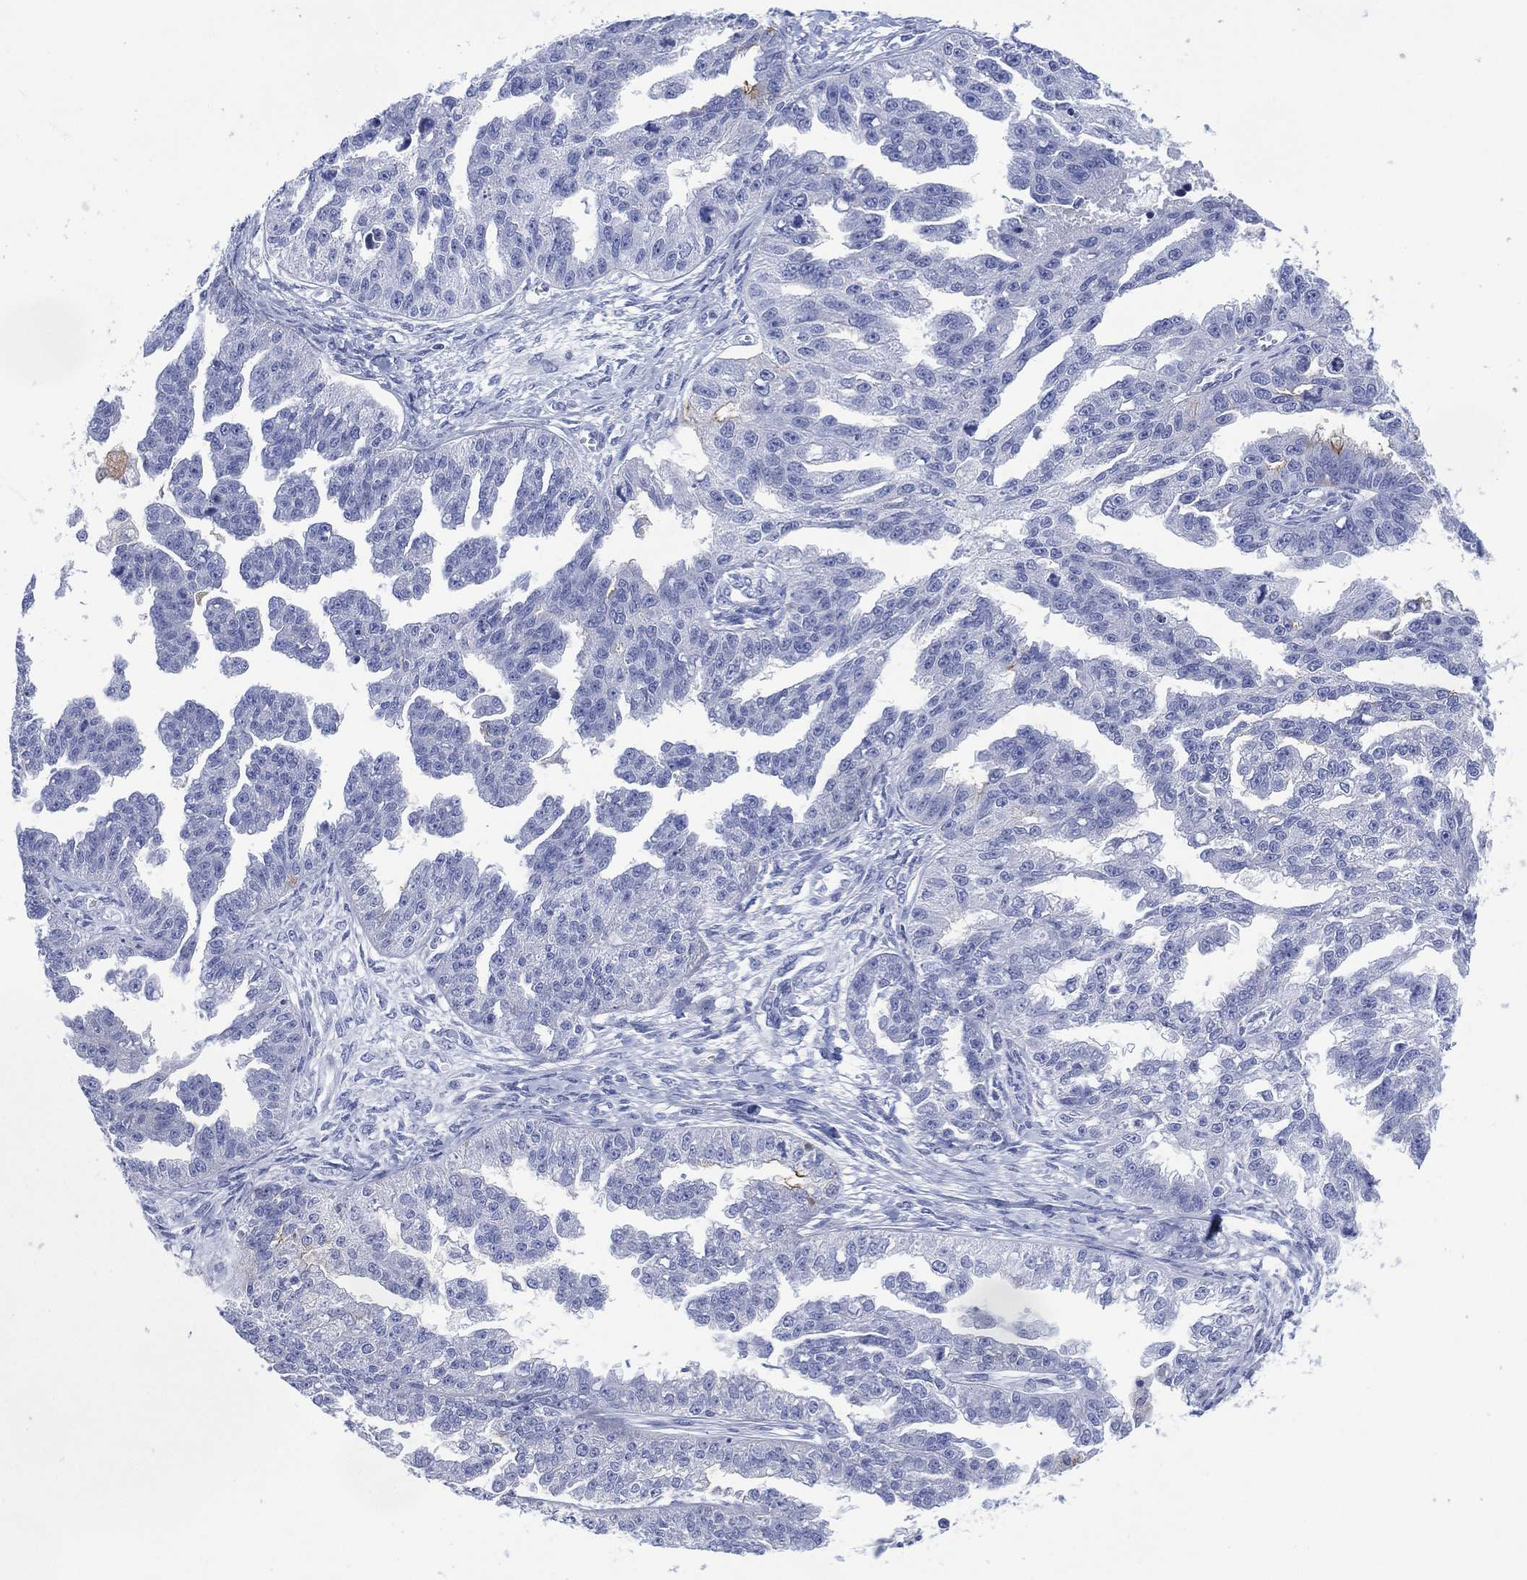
{"staining": {"intensity": "moderate", "quantity": "<25%", "location": "cytoplasmic/membranous"}, "tissue": "ovarian cancer", "cell_type": "Tumor cells", "image_type": "cancer", "snomed": [{"axis": "morphology", "description": "Cystadenocarcinoma, serous, NOS"}, {"axis": "topography", "description": "Ovary"}], "caption": "Ovarian serous cystadenocarcinoma stained with immunohistochemistry demonstrates moderate cytoplasmic/membranous staining in about <25% of tumor cells.", "gene": "DPP4", "patient": {"sex": "female", "age": 58}}